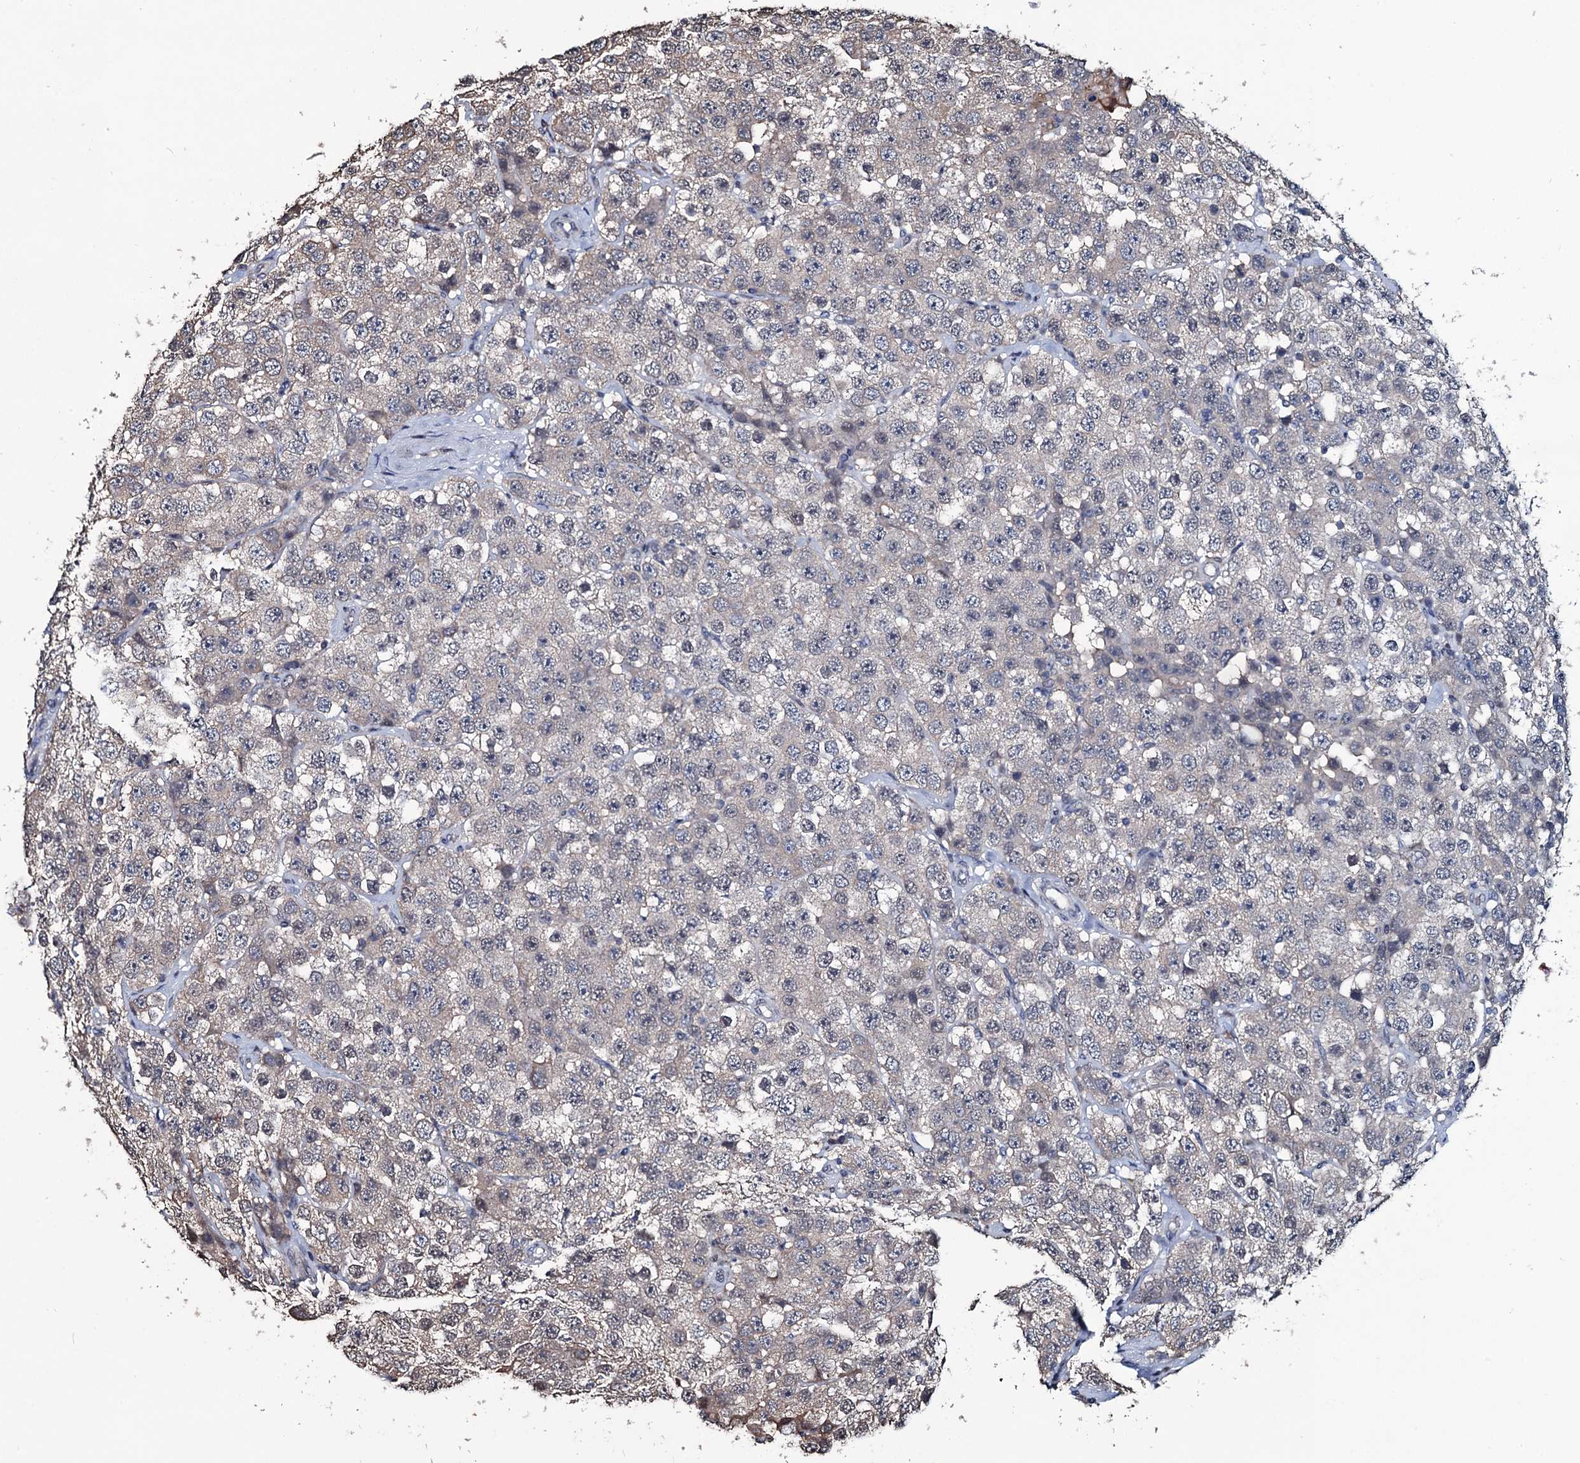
{"staining": {"intensity": "weak", "quantity": "25%-75%", "location": "cytoplasmic/membranous"}, "tissue": "testis cancer", "cell_type": "Tumor cells", "image_type": "cancer", "snomed": [{"axis": "morphology", "description": "Seminoma, NOS"}, {"axis": "topography", "description": "Testis"}], "caption": "Human testis cancer stained with a protein marker demonstrates weak staining in tumor cells.", "gene": "RTKN2", "patient": {"sex": "male", "age": 28}}